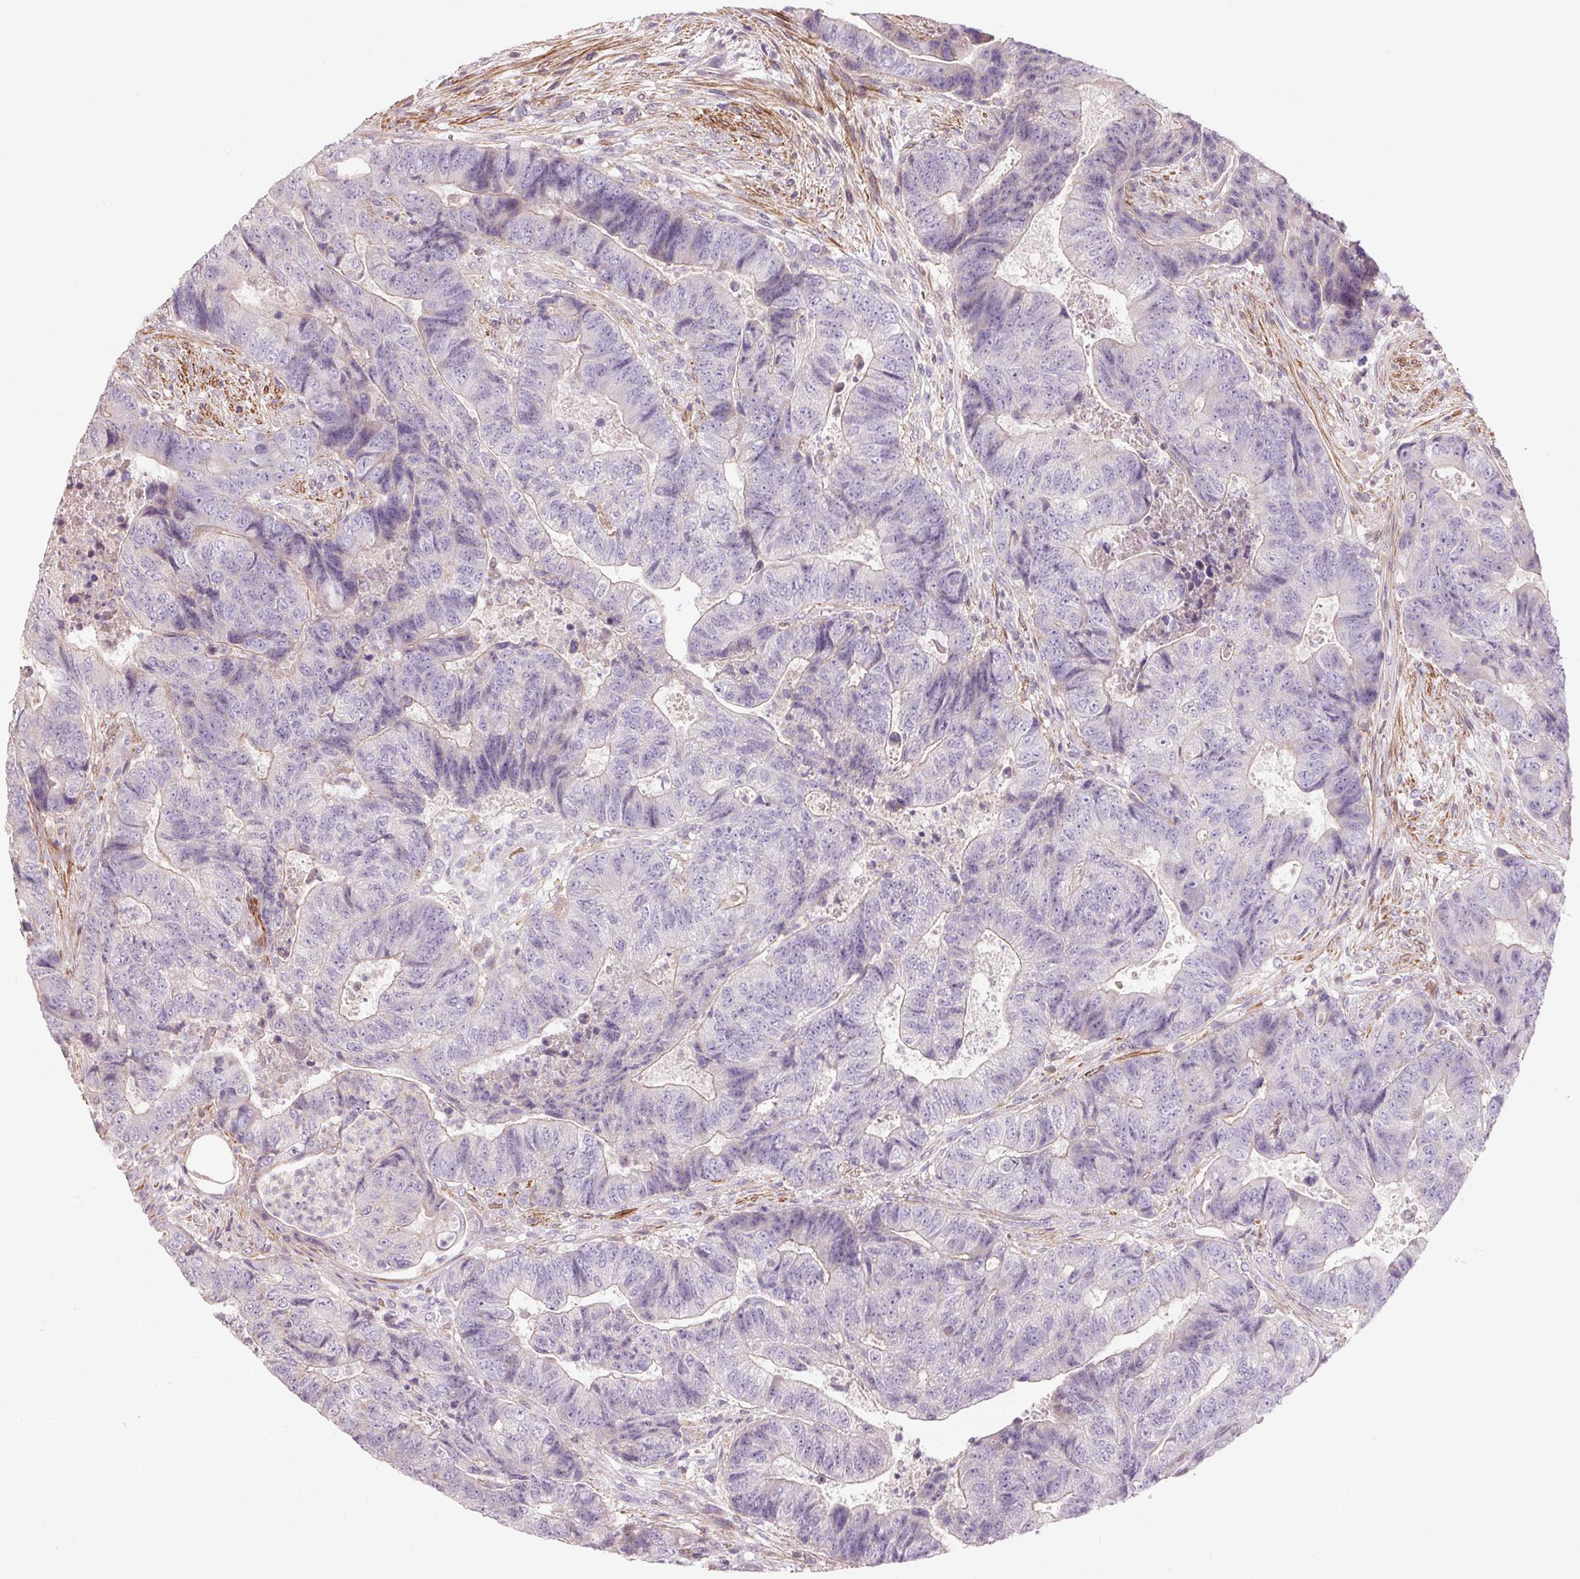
{"staining": {"intensity": "negative", "quantity": "none", "location": "none"}, "tissue": "colorectal cancer", "cell_type": "Tumor cells", "image_type": "cancer", "snomed": [{"axis": "morphology", "description": "Normal tissue, NOS"}, {"axis": "morphology", "description": "Adenocarcinoma, NOS"}, {"axis": "topography", "description": "Colon"}], "caption": "Immunohistochemistry (IHC) image of neoplastic tissue: colorectal adenocarcinoma stained with DAB demonstrates no significant protein expression in tumor cells.", "gene": "KCNK15", "patient": {"sex": "female", "age": 48}}